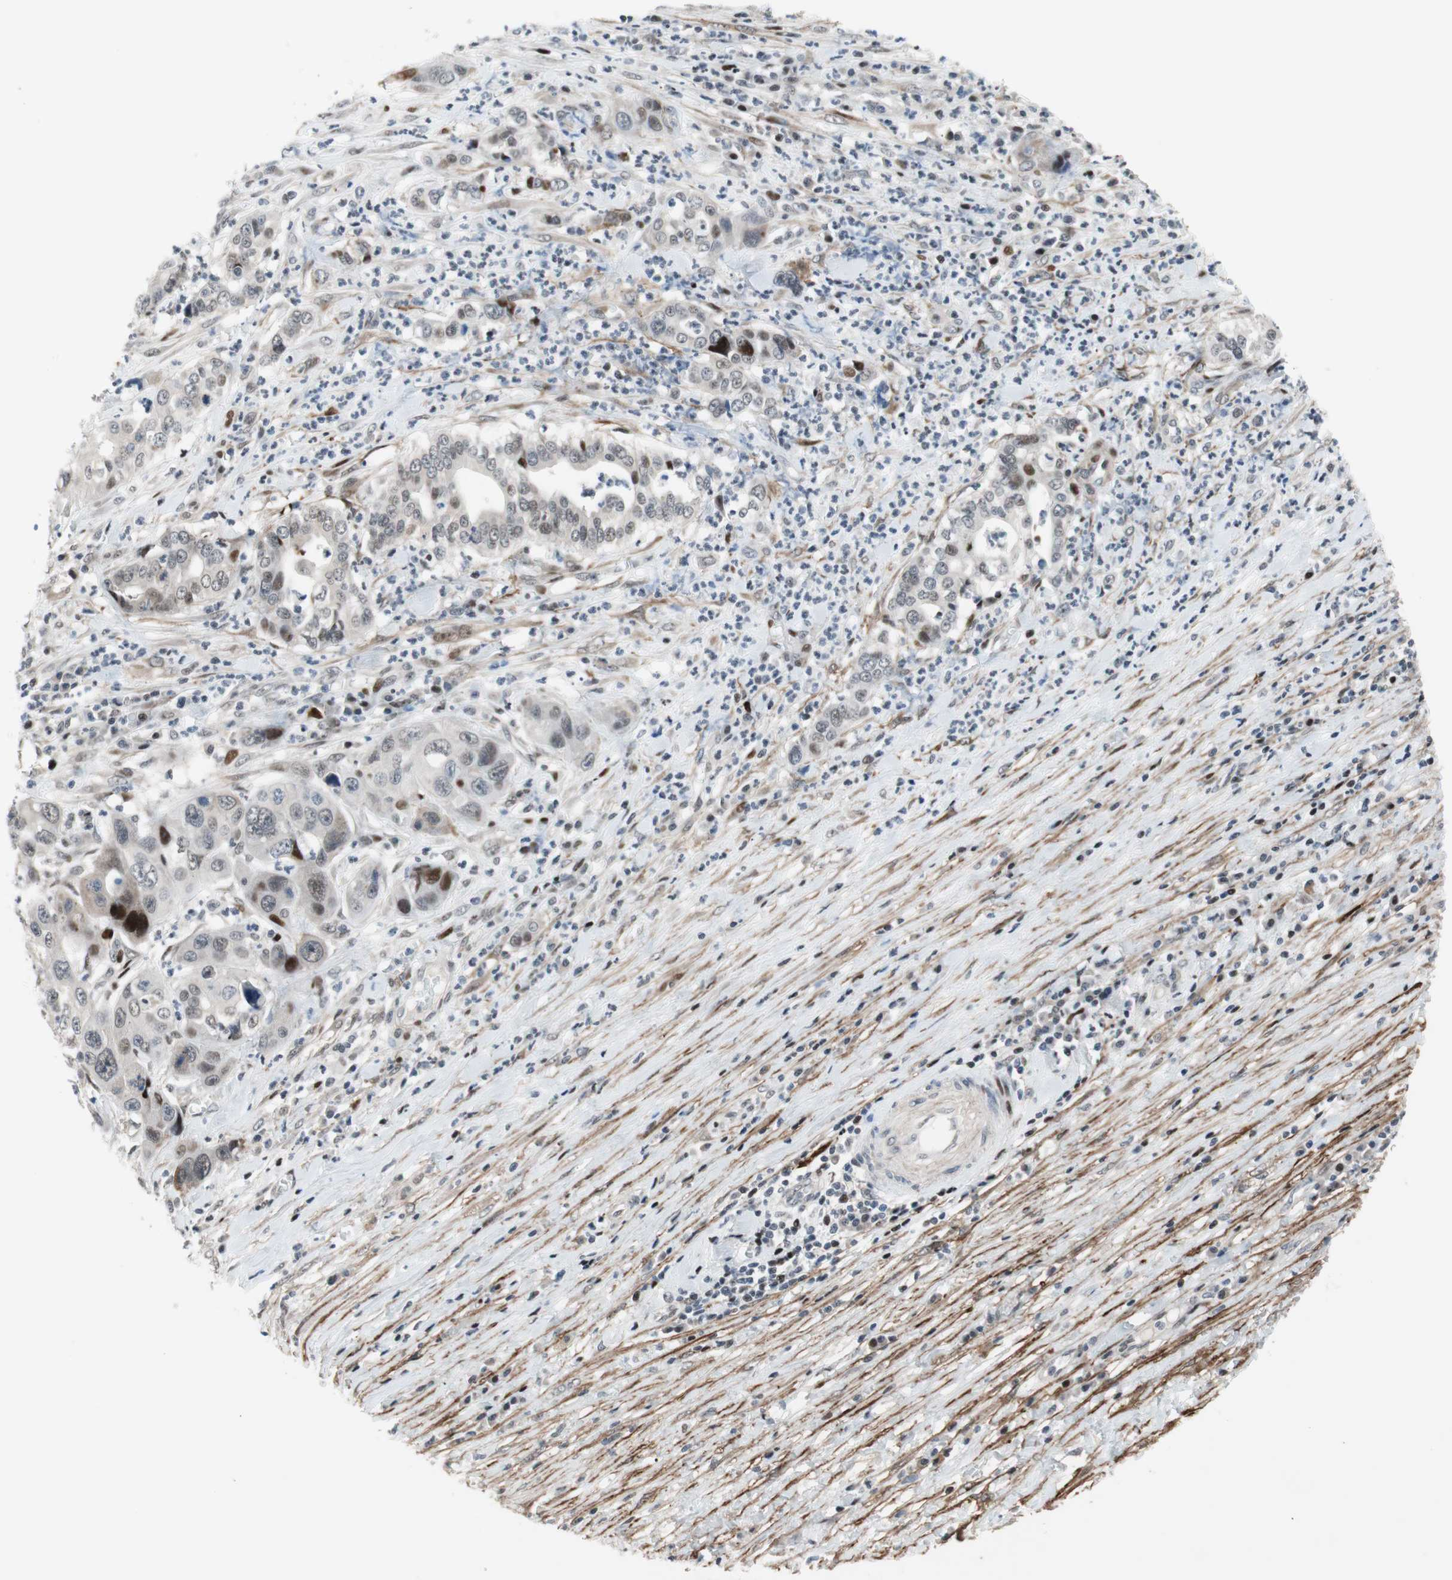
{"staining": {"intensity": "strong", "quantity": ">75%", "location": "cytoplasmic/membranous"}, "tissue": "liver cancer", "cell_type": "Tumor cells", "image_type": "cancer", "snomed": [{"axis": "morphology", "description": "Cholangiocarcinoma"}, {"axis": "topography", "description": "Liver"}], "caption": "Human liver cancer (cholangiocarcinoma) stained with a brown dye reveals strong cytoplasmic/membranous positive positivity in about >75% of tumor cells.", "gene": "FBXO44", "patient": {"sex": "female", "age": 61}}